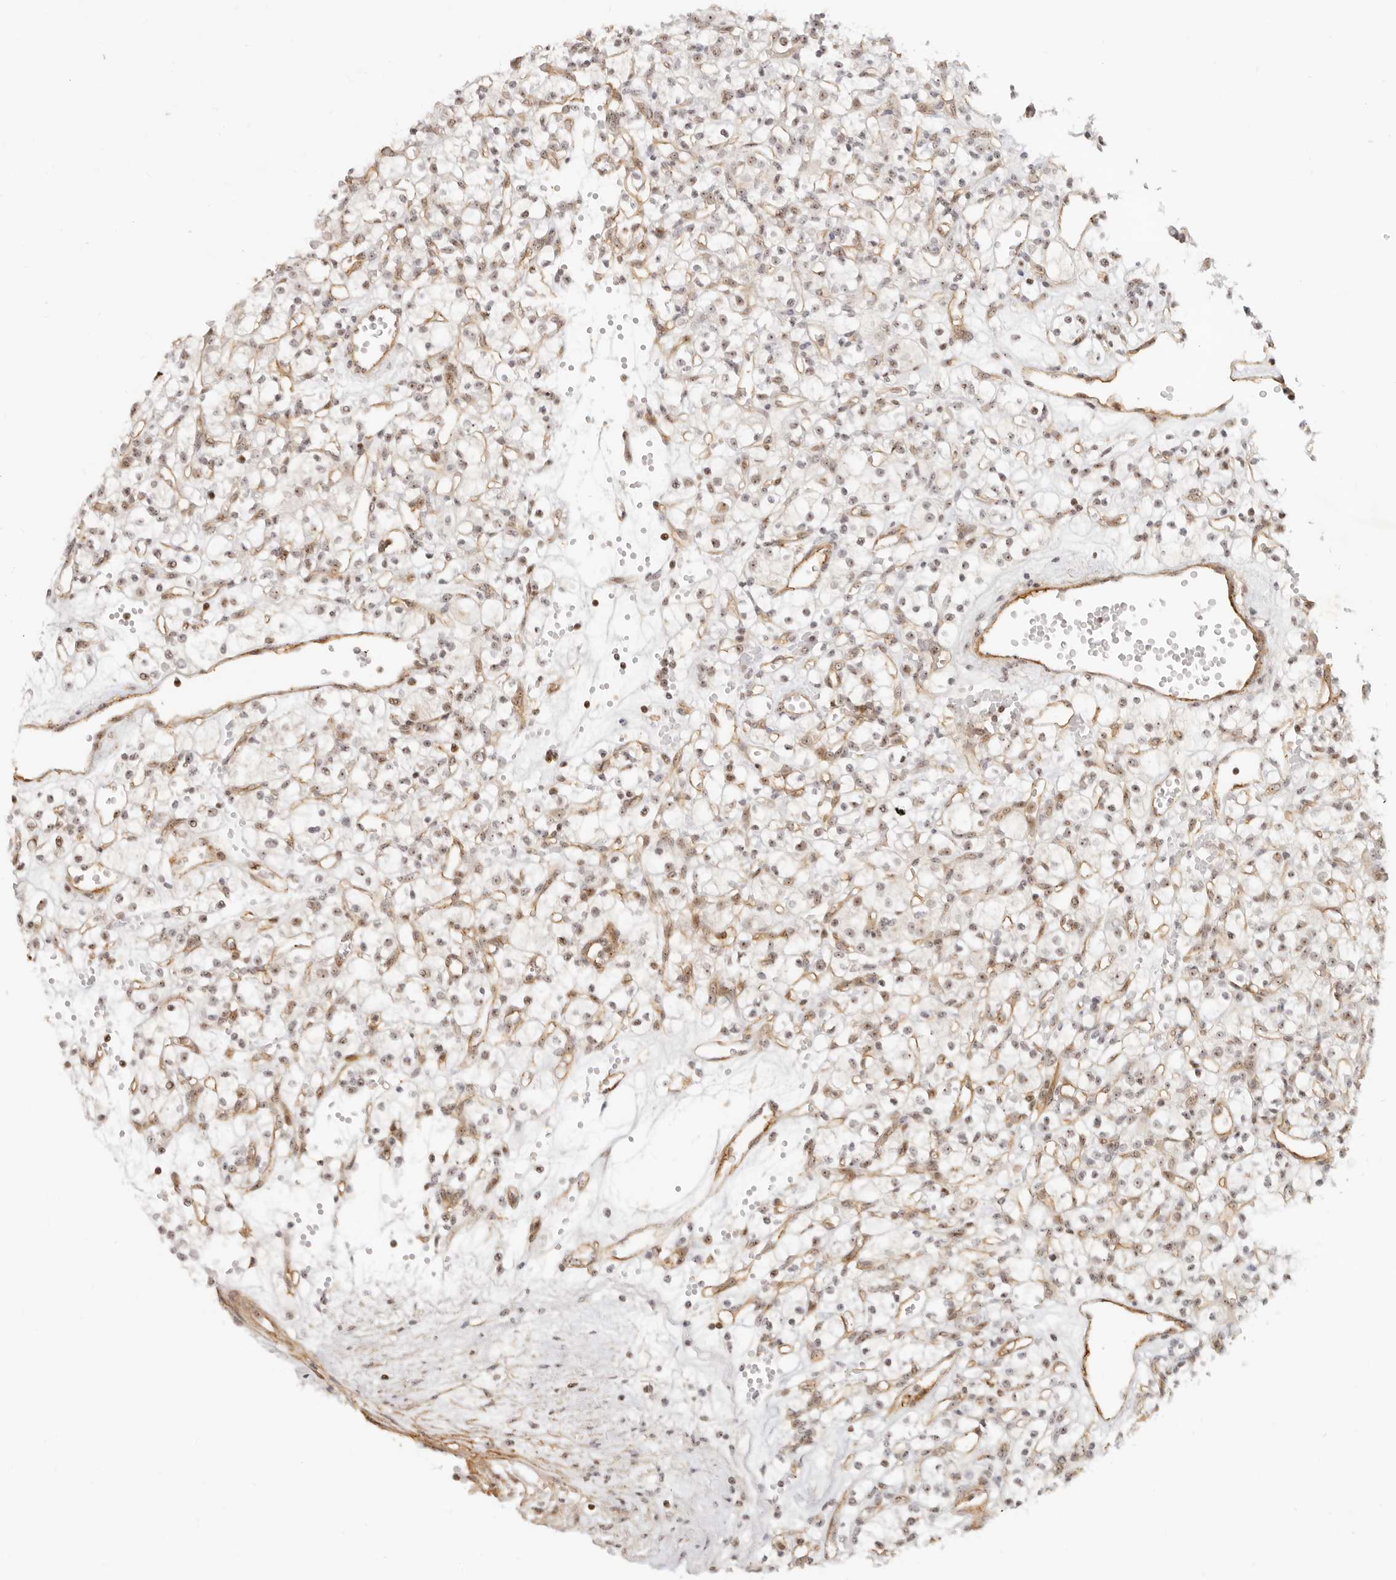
{"staining": {"intensity": "weak", "quantity": ">75%", "location": "nuclear"}, "tissue": "renal cancer", "cell_type": "Tumor cells", "image_type": "cancer", "snomed": [{"axis": "morphology", "description": "Adenocarcinoma, NOS"}, {"axis": "topography", "description": "Kidney"}], "caption": "Brown immunohistochemical staining in human renal adenocarcinoma shows weak nuclear staining in approximately >75% of tumor cells.", "gene": "BAP1", "patient": {"sex": "female", "age": 59}}